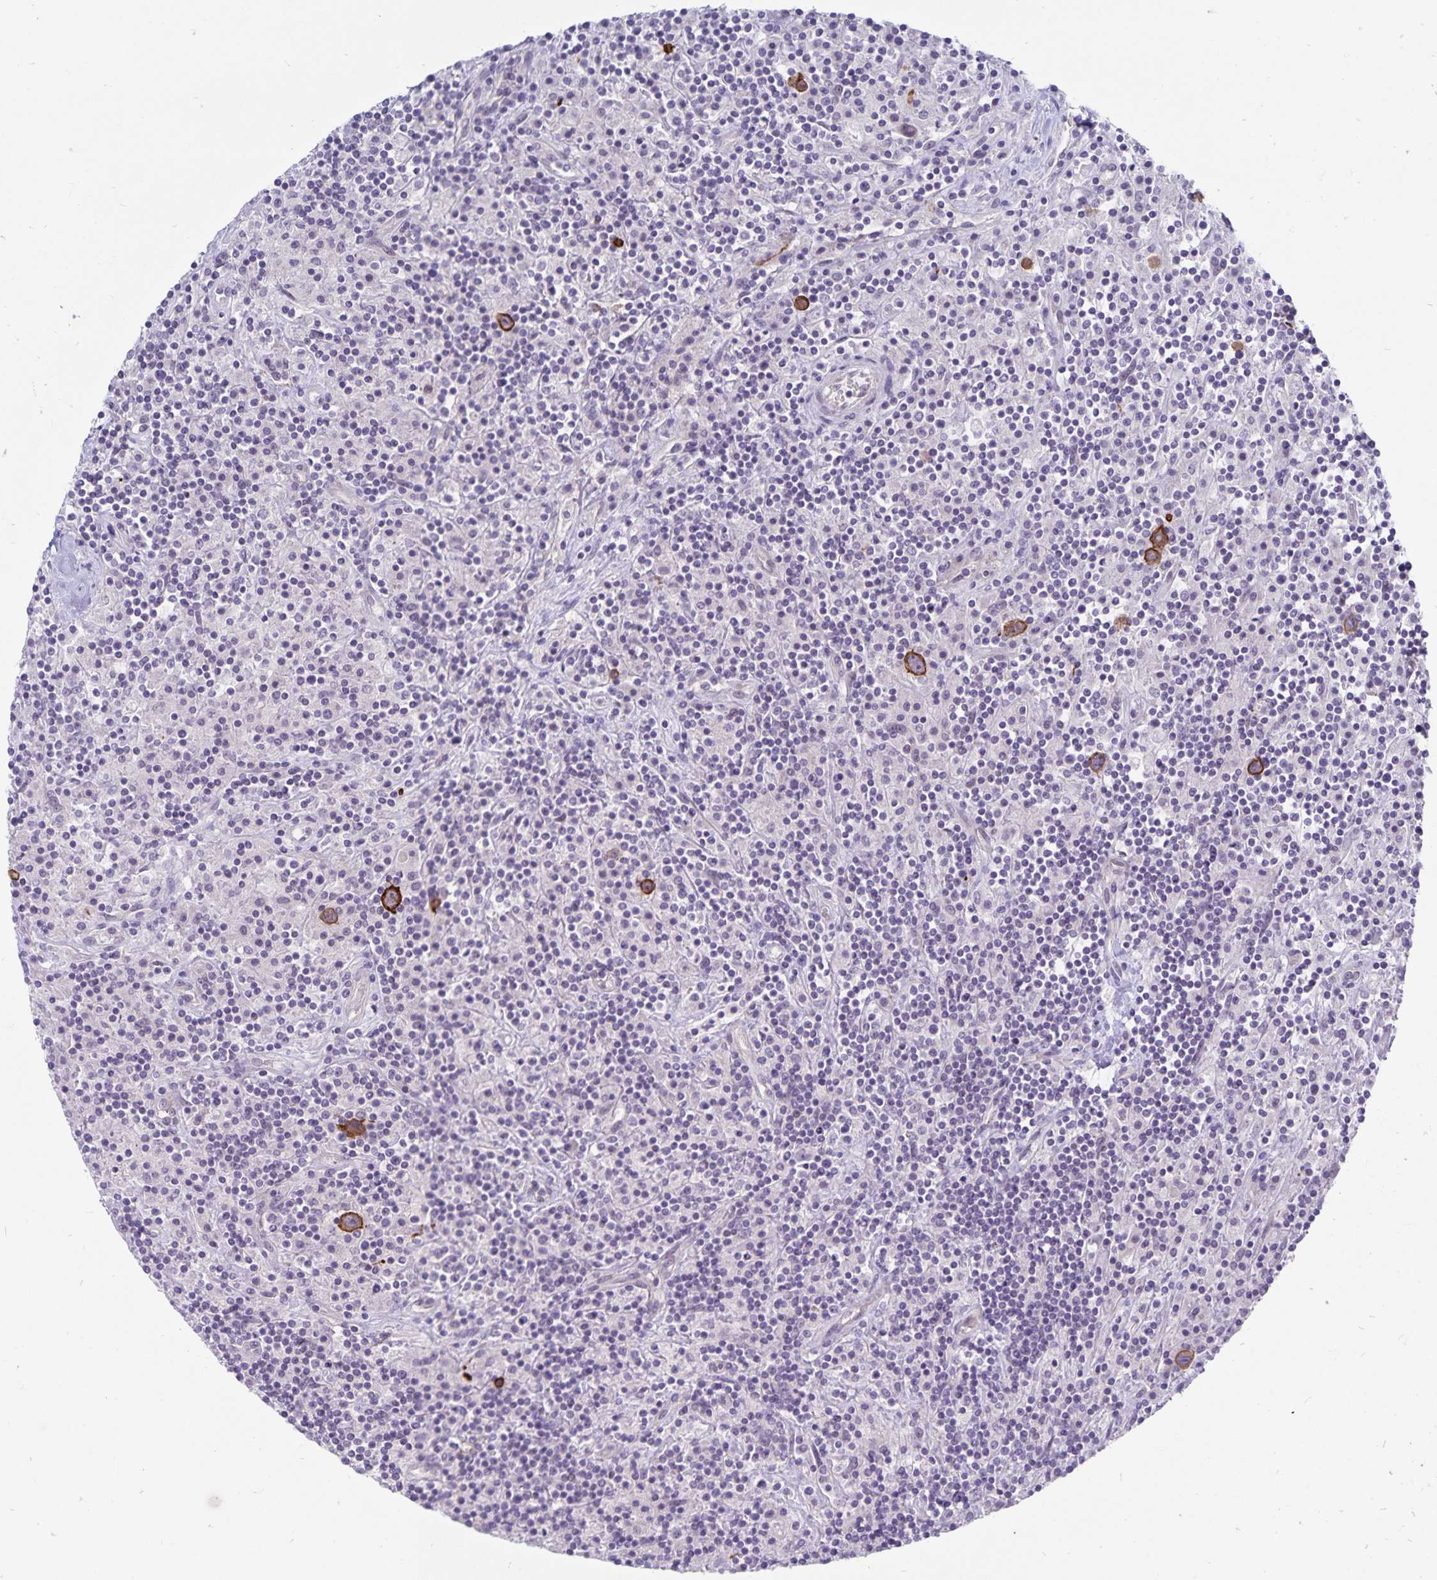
{"staining": {"intensity": "strong", "quantity": ">75%", "location": "cytoplasmic/membranous"}, "tissue": "lymphoma", "cell_type": "Tumor cells", "image_type": "cancer", "snomed": [{"axis": "morphology", "description": "Hodgkin's disease, NOS"}, {"axis": "topography", "description": "Lymph node"}], "caption": "This image demonstrates immunohistochemistry staining of human Hodgkin's disease, with high strong cytoplasmic/membranous expression in approximately >75% of tumor cells.", "gene": "CDKN2B", "patient": {"sex": "male", "age": 70}}